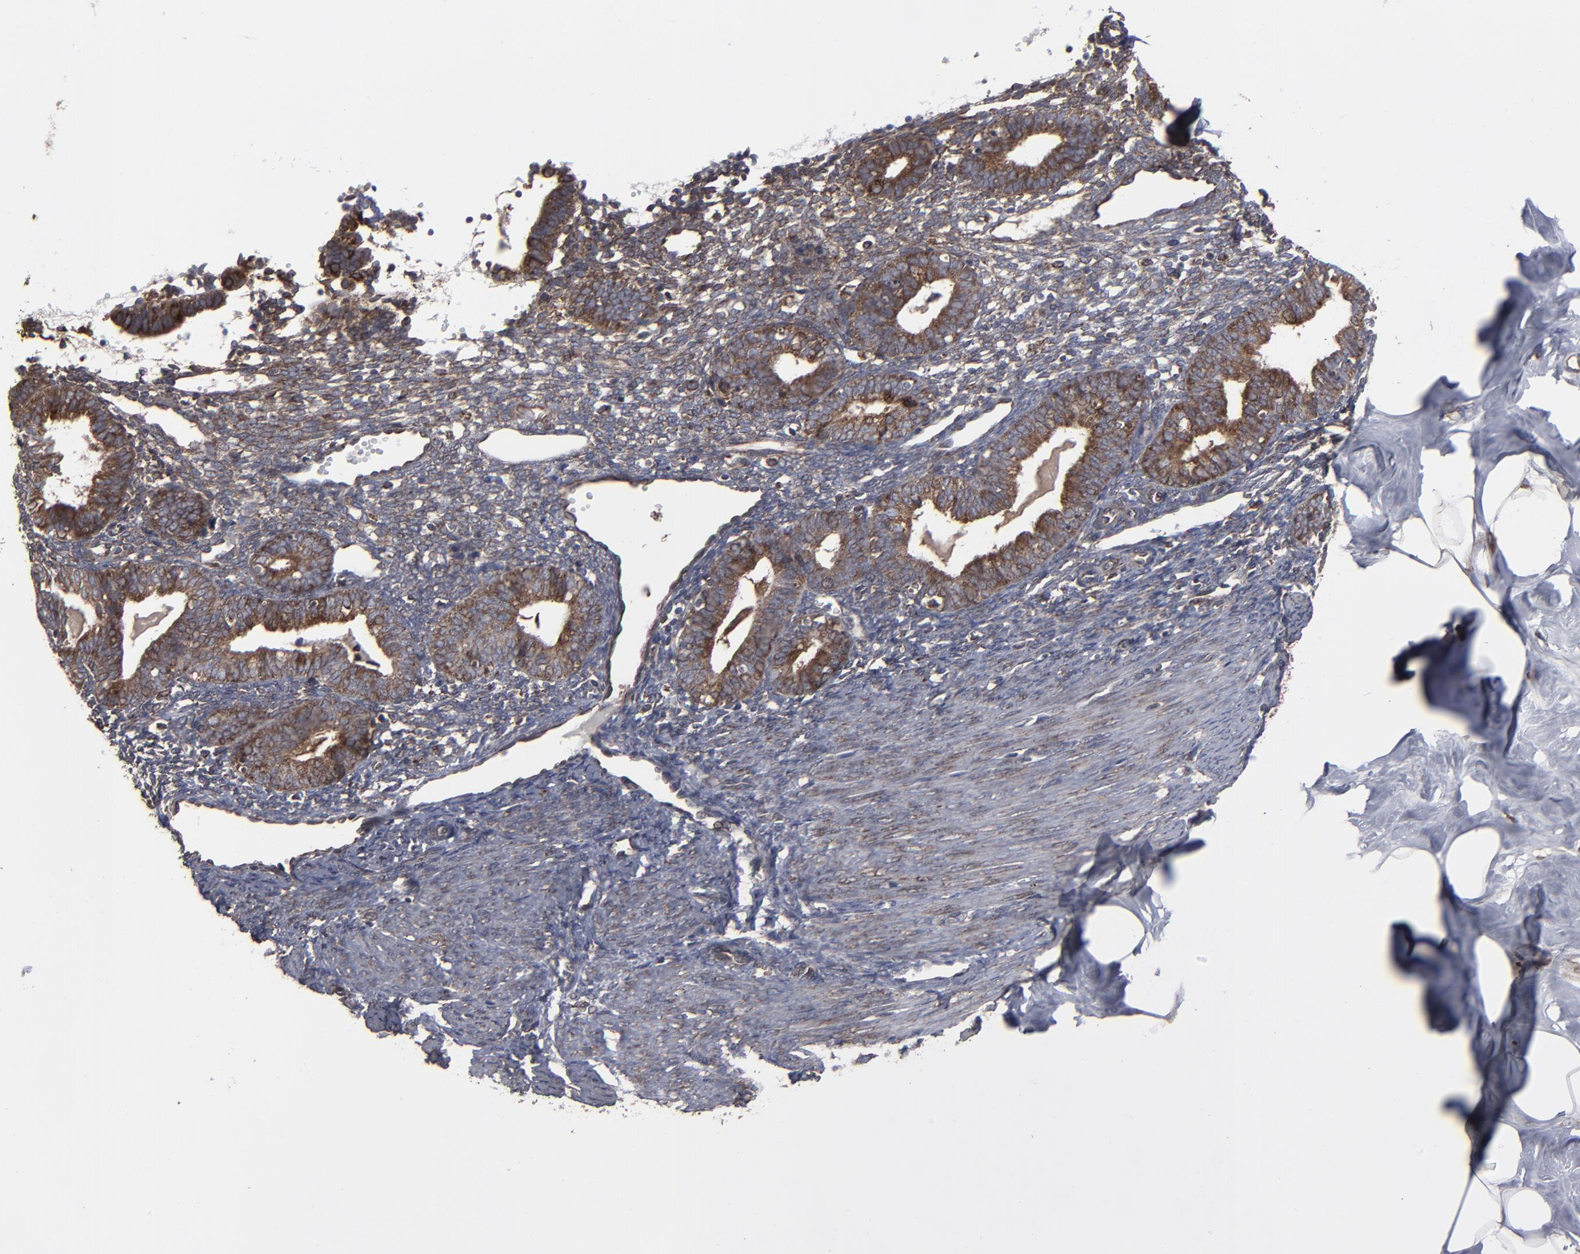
{"staining": {"intensity": "moderate", "quantity": "25%-75%", "location": "cytoplasmic/membranous"}, "tissue": "endometrium", "cell_type": "Cells in endometrial stroma", "image_type": "normal", "snomed": [{"axis": "morphology", "description": "Normal tissue, NOS"}, {"axis": "topography", "description": "Endometrium"}], "caption": "Protein staining demonstrates moderate cytoplasmic/membranous positivity in about 25%-75% of cells in endometrial stroma in benign endometrium. (DAB IHC, brown staining for protein, blue staining for nuclei).", "gene": "CNIH1", "patient": {"sex": "female", "age": 61}}